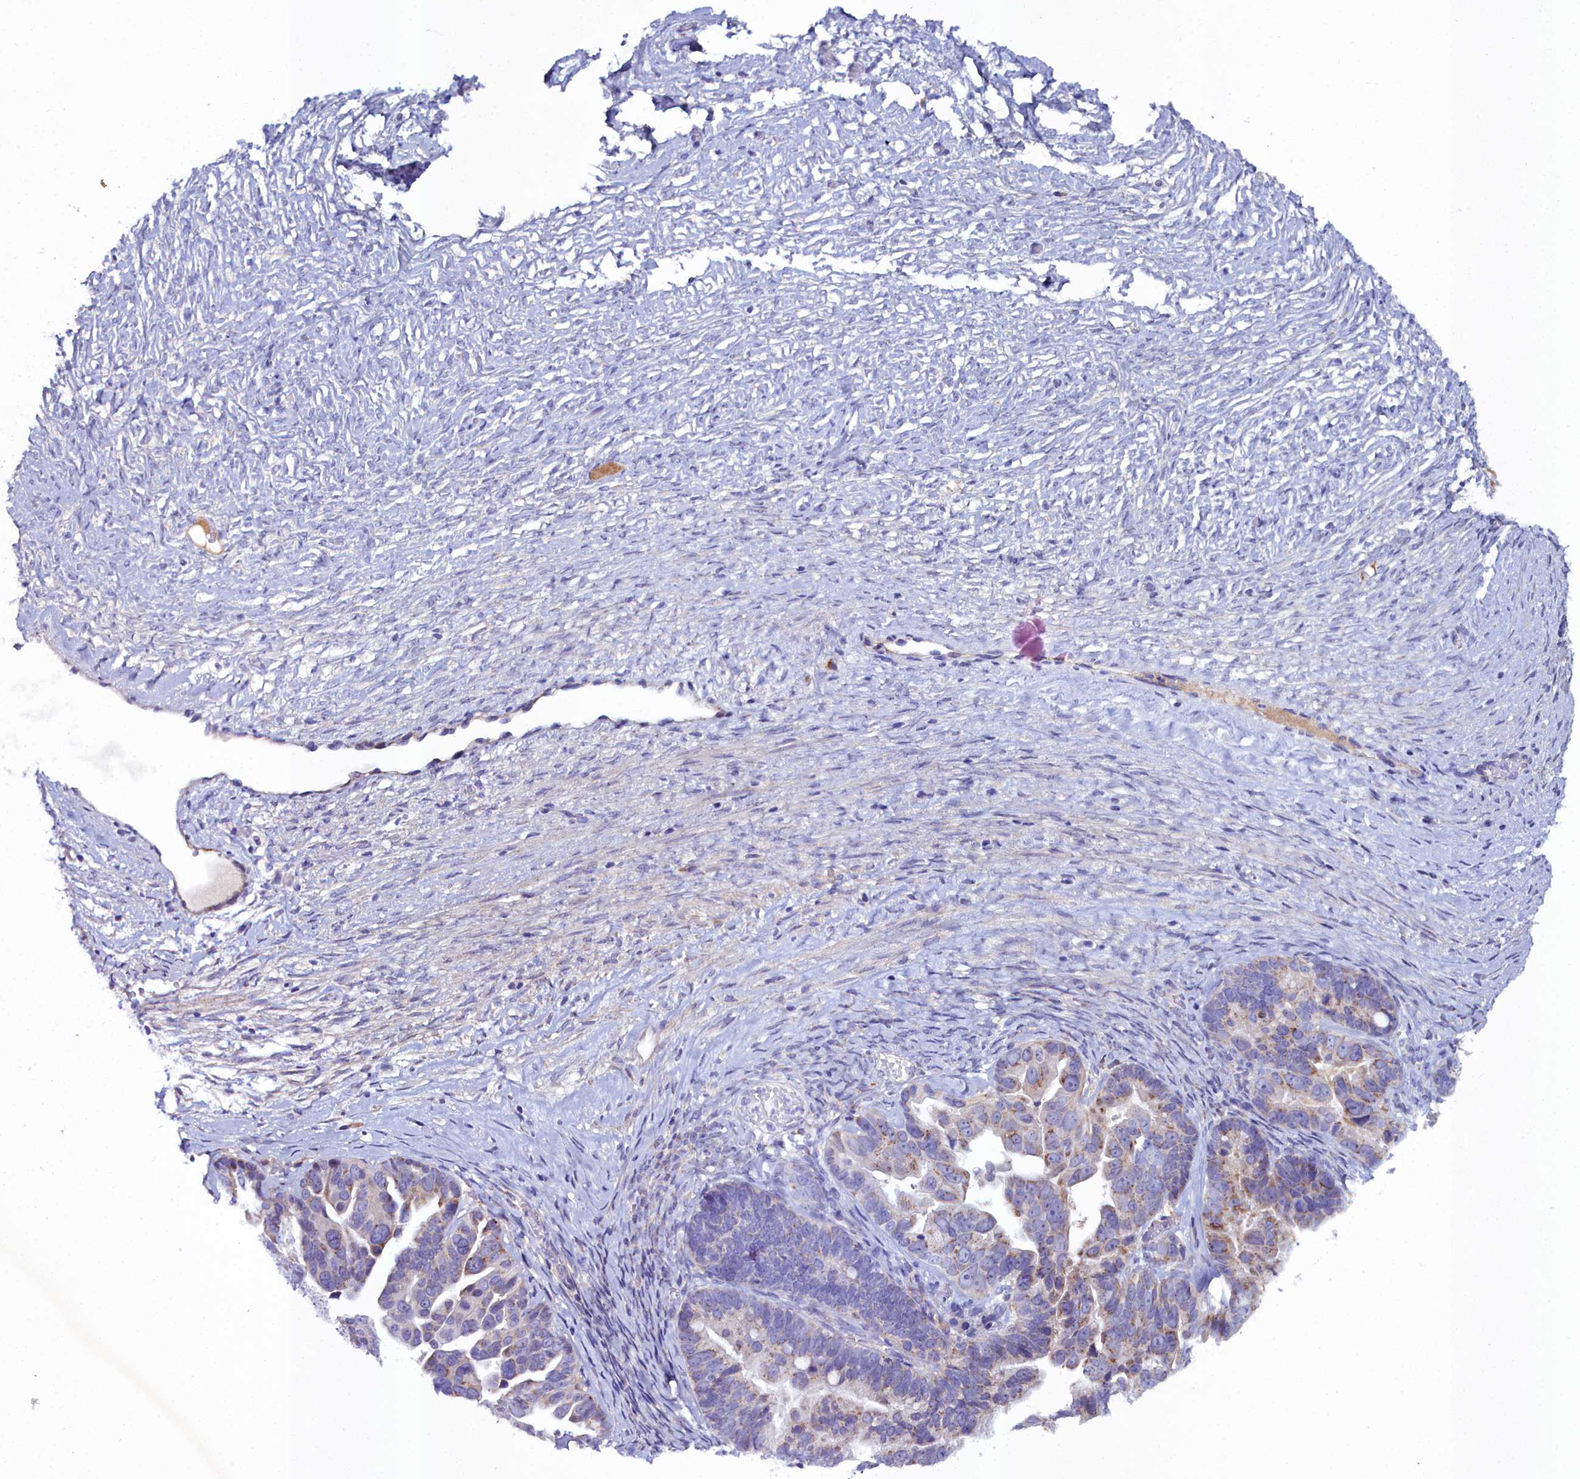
{"staining": {"intensity": "moderate", "quantity": "<25%", "location": "cytoplasmic/membranous"}, "tissue": "ovarian cancer", "cell_type": "Tumor cells", "image_type": "cancer", "snomed": [{"axis": "morphology", "description": "Cystadenocarcinoma, serous, NOS"}, {"axis": "topography", "description": "Ovary"}], "caption": "This is an image of immunohistochemistry (IHC) staining of ovarian cancer, which shows moderate staining in the cytoplasmic/membranous of tumor cells.", "gene": "SLC49A3", "patient": {"sex": "female", "age": 56}}